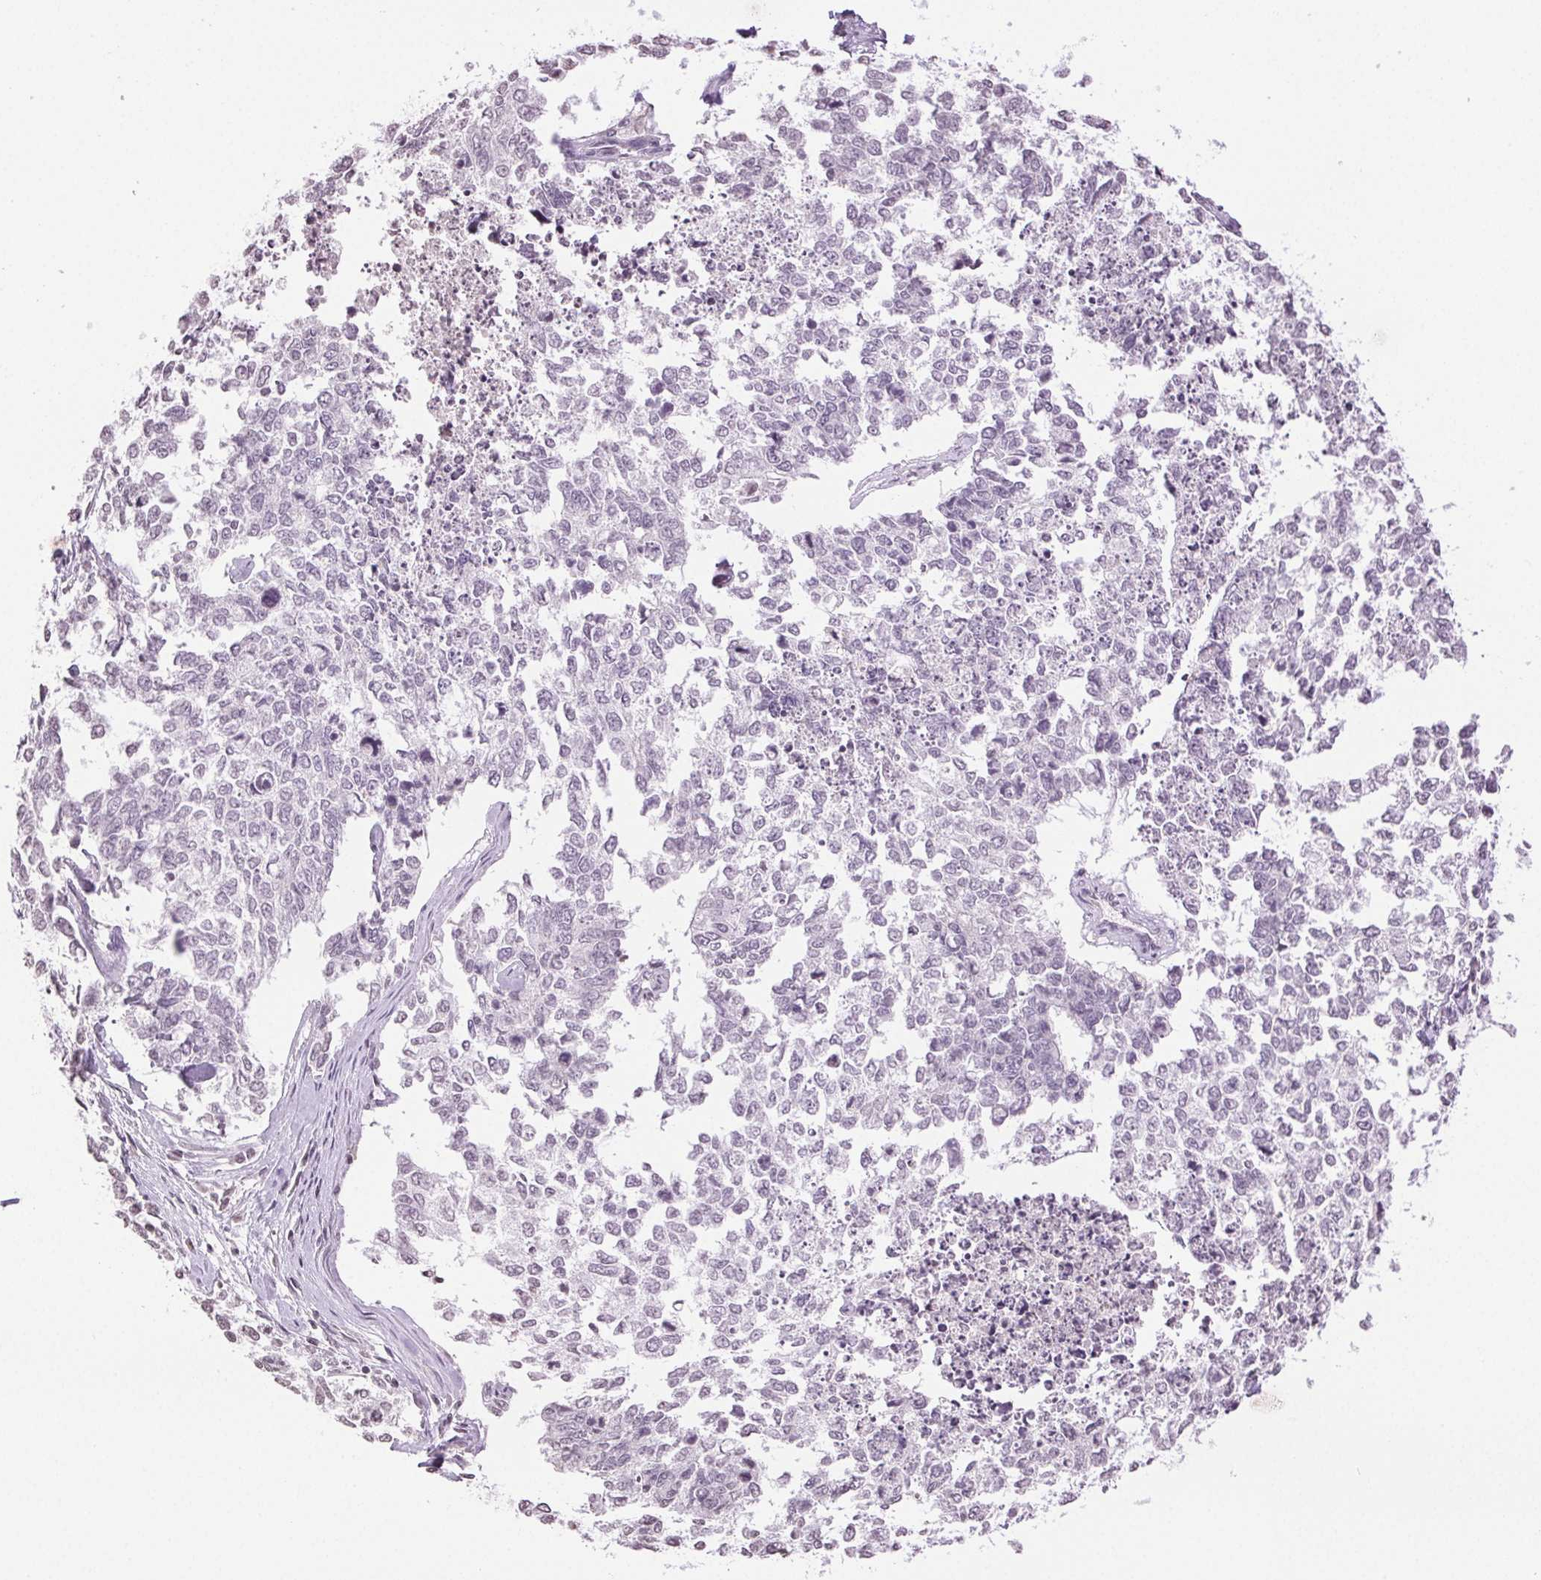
{"staining": {"intensity": "negative", "quantity": "none", "location": "none"}, "tissue": "cervical cancer", "cell_type": "Tumor cells", "image_type": "cancer", "snomed": [{"axis": "morphology", "description": "Adenocarcinoma, NOS"}, {"axis": "topography", "description": "Cervix"}], "caption": "DAB (3,3'-diaminobenzidine) immunohistochemical staining of human cervical adenocarcinoma demonstrates no significant positivity in tumor cells. The staining was performed using DAB (3,3'-diaminobenzidine) to visualize the protein expression in brown, while the nuclei were stained in blue with hematoxylin (Magnification: 20x).", "gene": "TNNT3", "patient": {"sex": "female", "age": 63}}